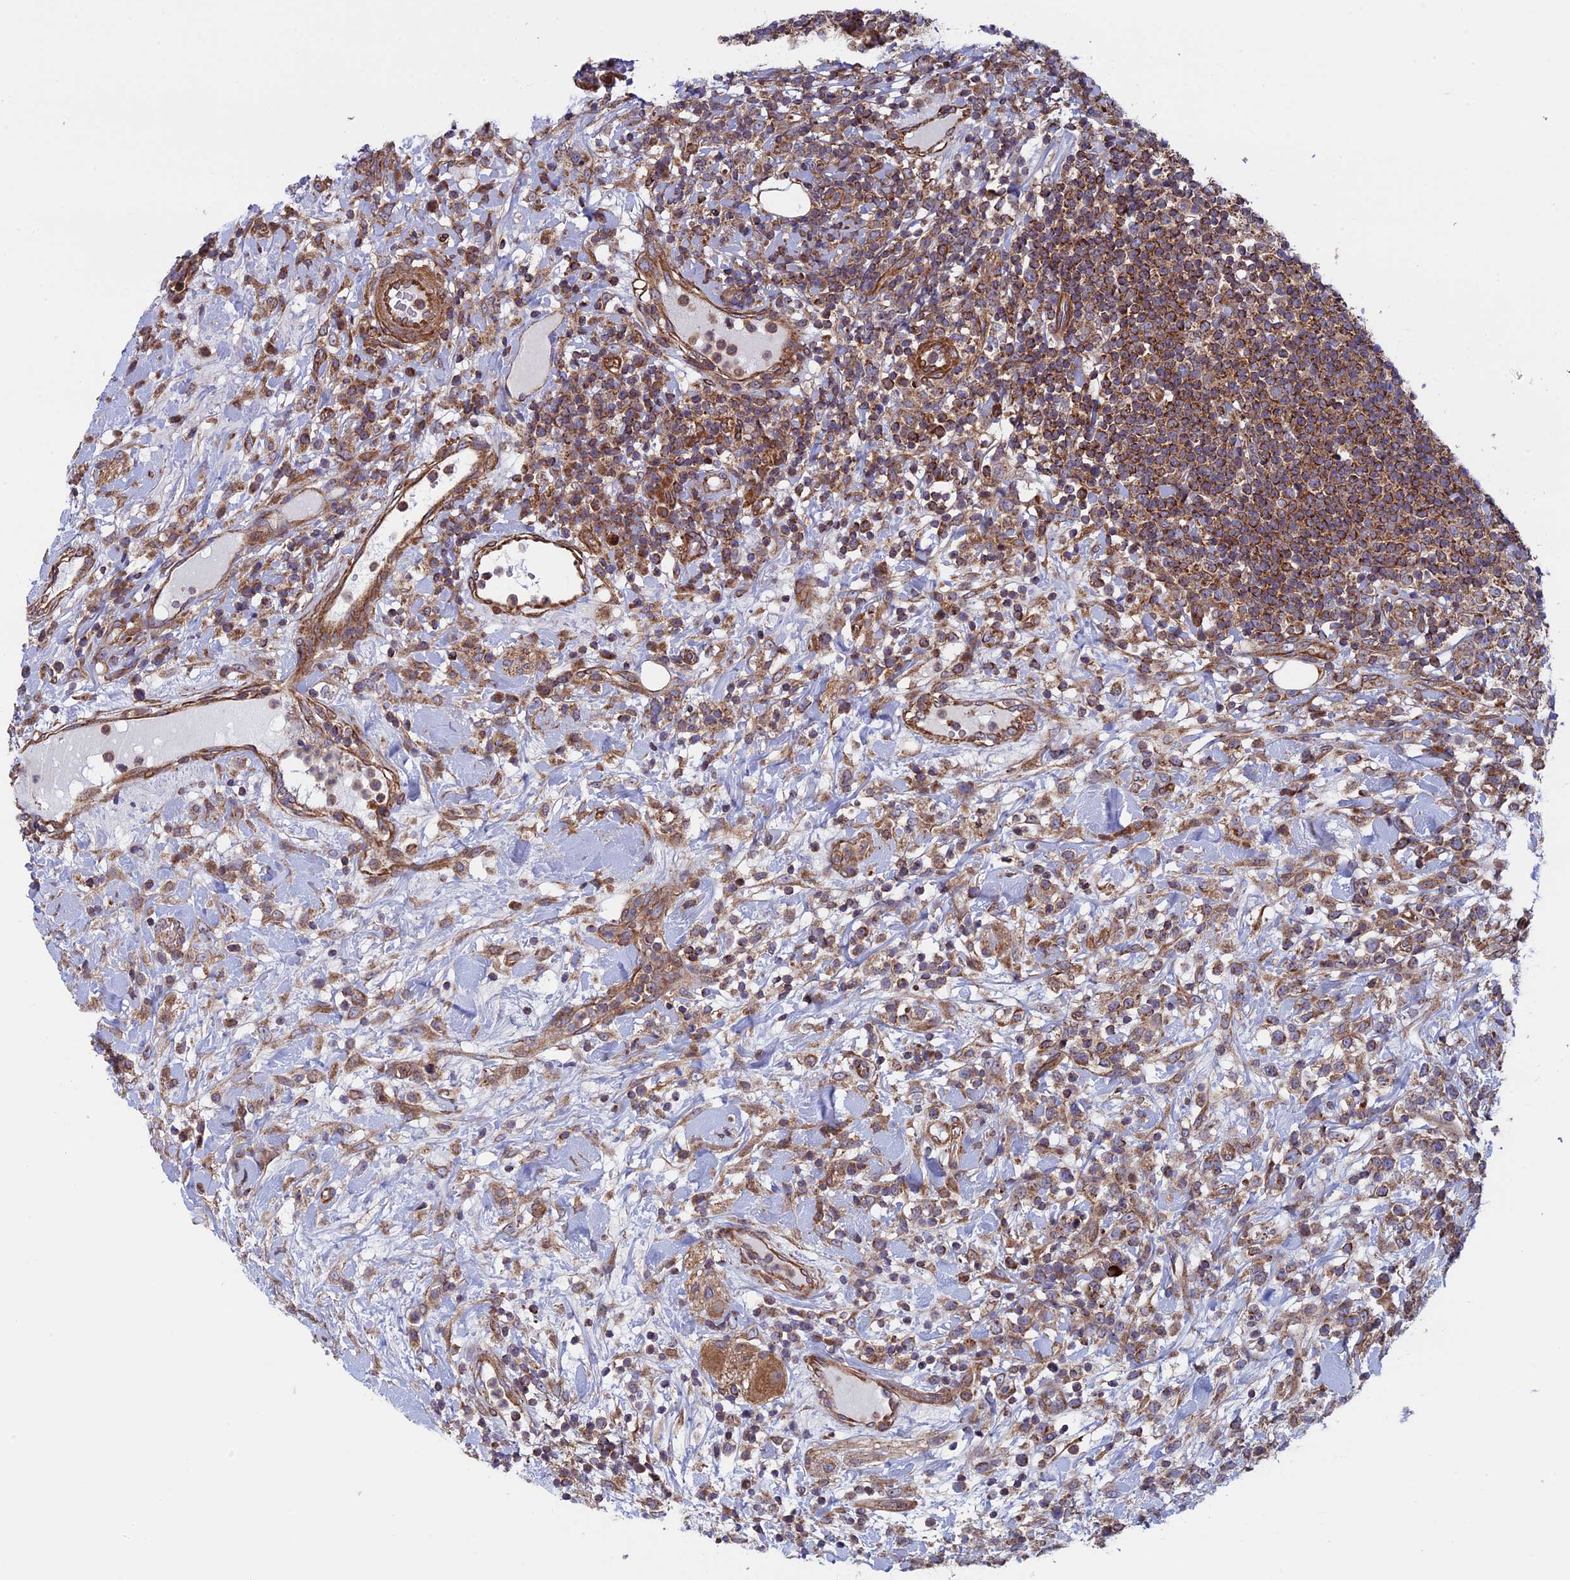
{"staining": {"intensity": "moderate", "quantity": ">75%", "location": "cytoplasmic/membranous"}, "tissue": "lymphoma", "cell_type": "Tumor cells", "image_type": "cancer", "snomed": [{"axis": "morphology", "description": "Malignant lymphoma, non-Hodgkin's type, High grade"}, {"axis": "topography", "description": "Colon"}], "caption": "Moderate cytoplasmic/membranous positivity is appreciated in about >75% of tumor cells in high-grade malignant lymphoma, non-Hodgkin's type. The staining is performed using DAB brown chromogen to label protein expression. The nuclei are counter-stained blue using hematoxylin.", "gene": "CCDC8", "patient": {"sex": "female", "age": 53}}